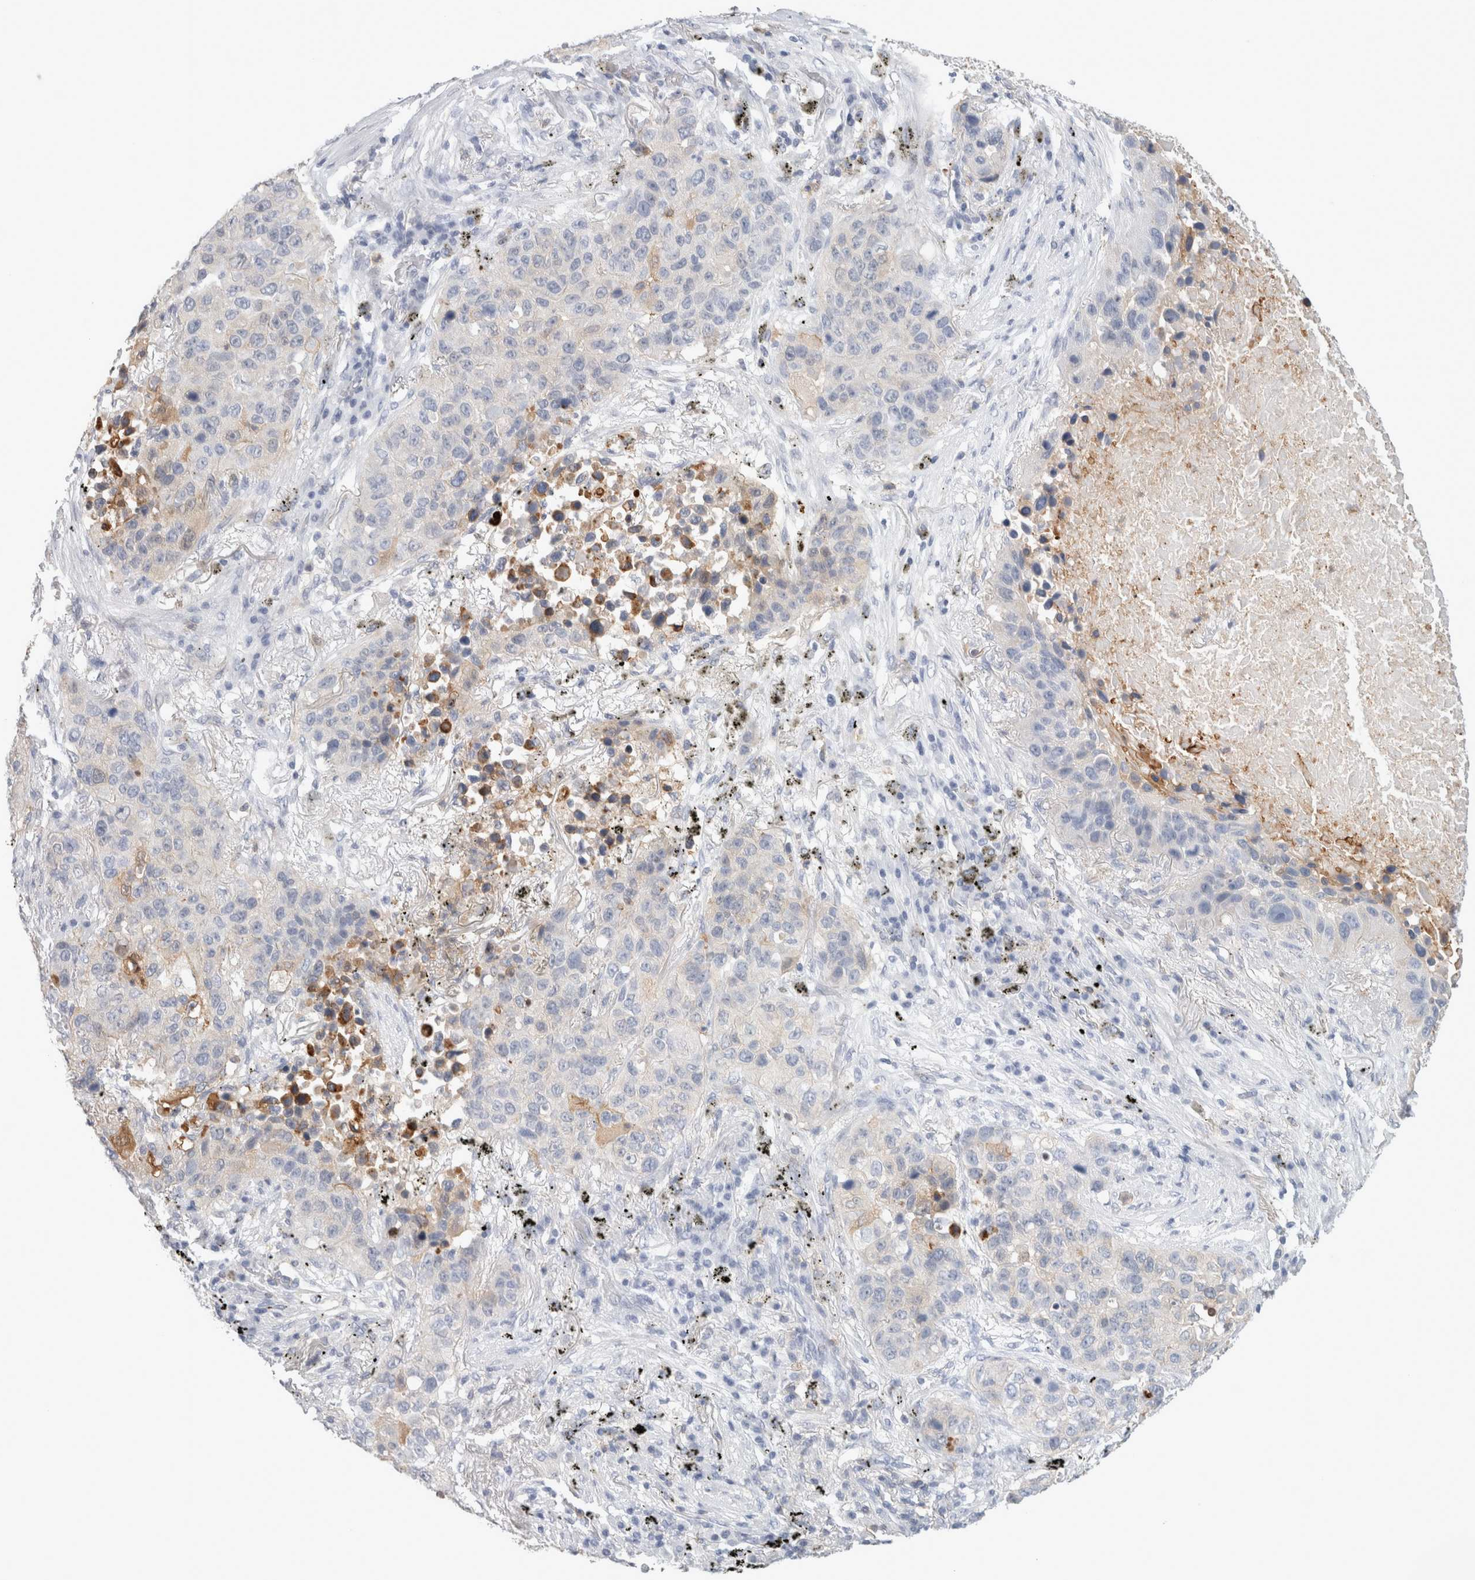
{"staining": {"intensity": "weak", "quantity": "<25%", "location": "cytoplasmic/membranous"}, "tissue": "lung cancer", "cell_type": "Tumor cells", "image_type": "cancer", "snomed": [{"axis": "morphology", "description": "Squamous cell carcinoma, NOS"}, {"axis": "topography", "description": "Lung"}], "caption": "A photomicrograph of lung cancer (squamous cell carcinoma) stained for a protein exhibits no brown staining in tumor cells.", "gene": "P2RY2", "patient": {"sex": "male", "age": 57}}